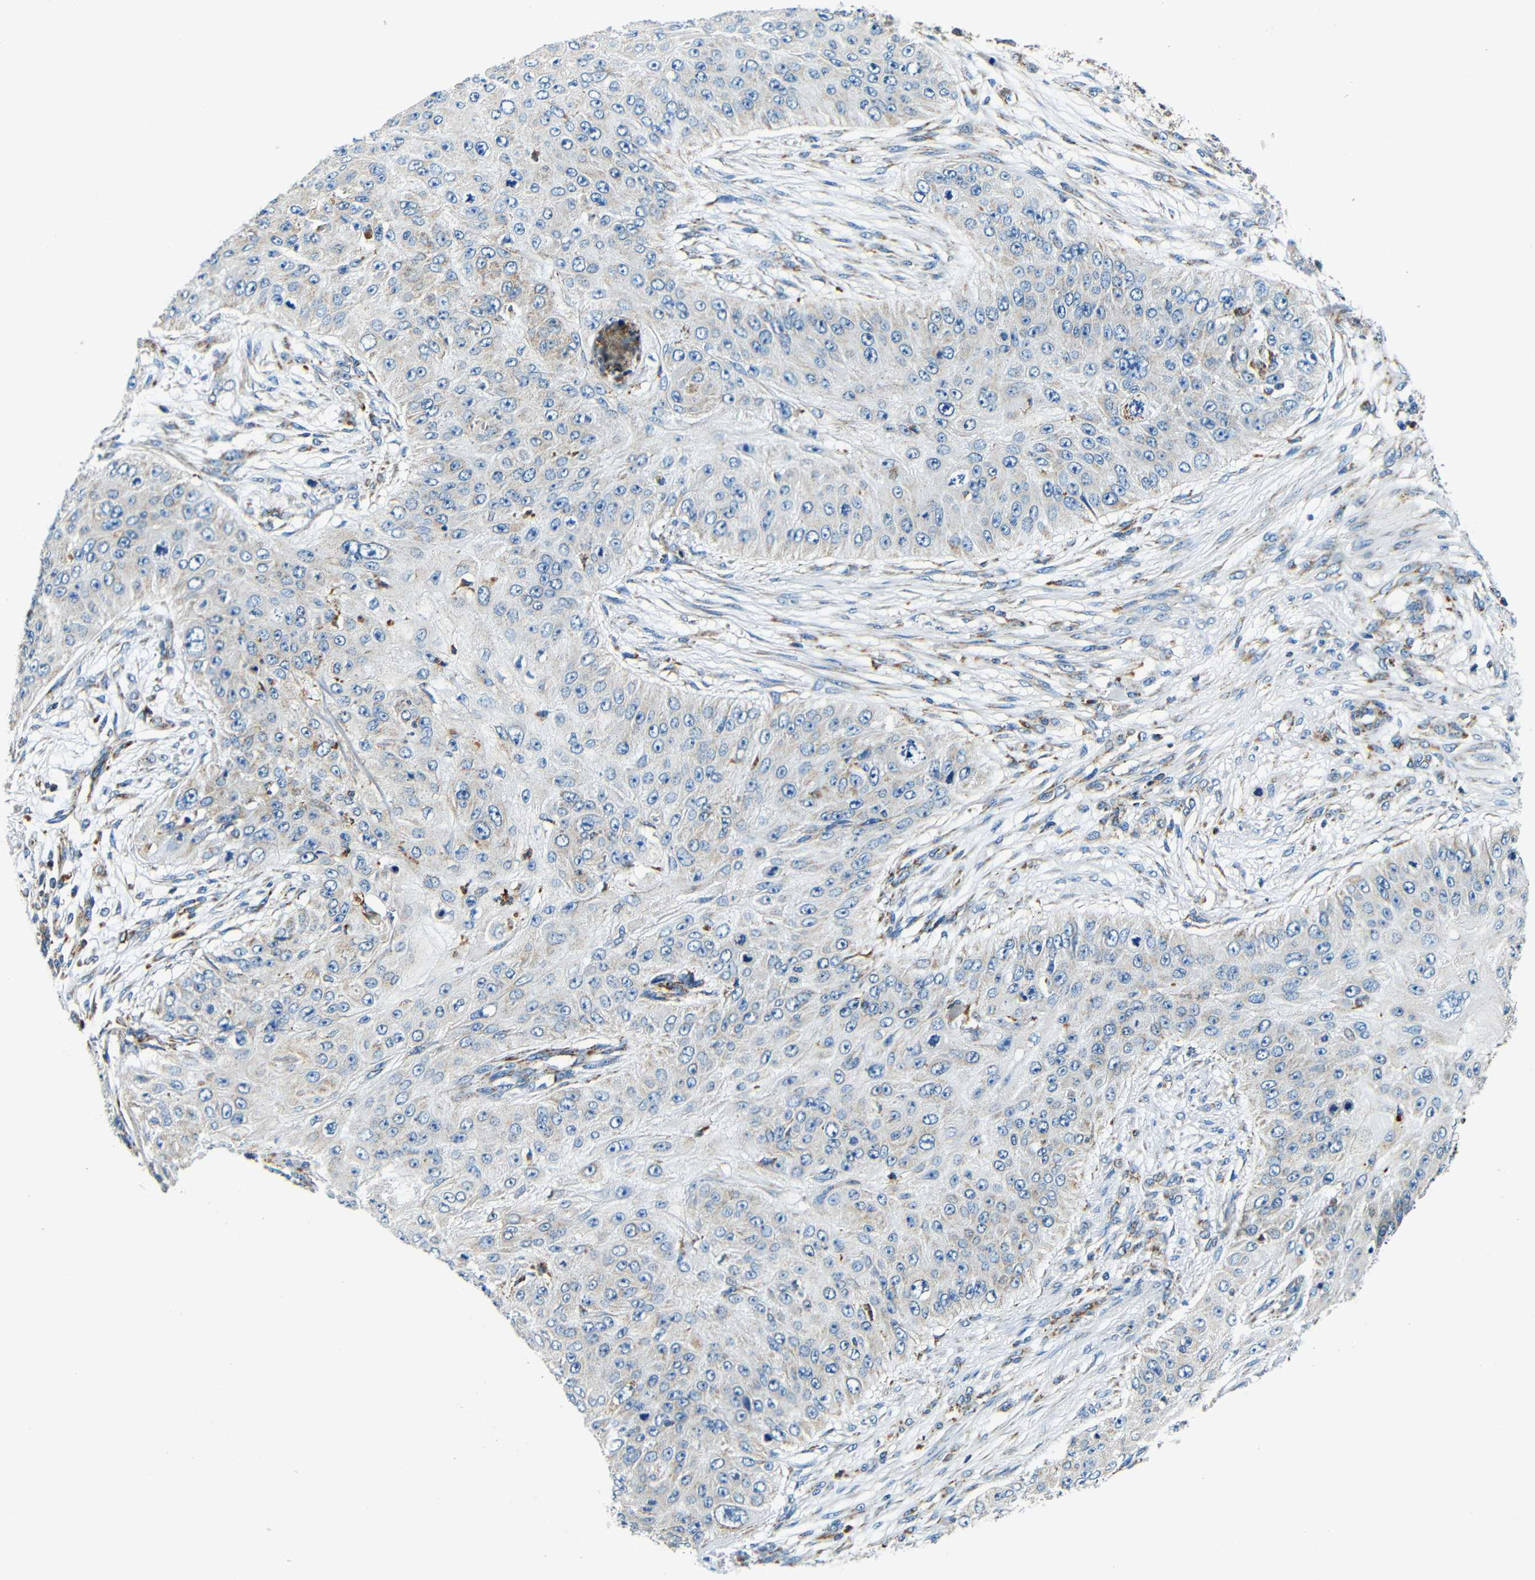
{"staining": {"intensity": "weak", "quantity": "<25%", "location": "cytoplasmic/membranous"}, "tissue": "skin cancer", "cell_type": "Tumor cells", "image_type": "cancer", "snomed": [{"axis": "morphology", "description": "Squamous cell carcinoma, NOS"}, {"axis": "topography", "description": "Skin"}], "caption": "Skin cancer (squamous cell carcinoma) was stained to show a protein in brown. There is no significant staining in tumor cells. The staining is performed using DAB (3,3'-diaminobenzidine) brown chromogen with nuclei counter-stained in using hematoxylin.", "gene": "GALNT18", "patient": {"sex": "female", "age": 80}}